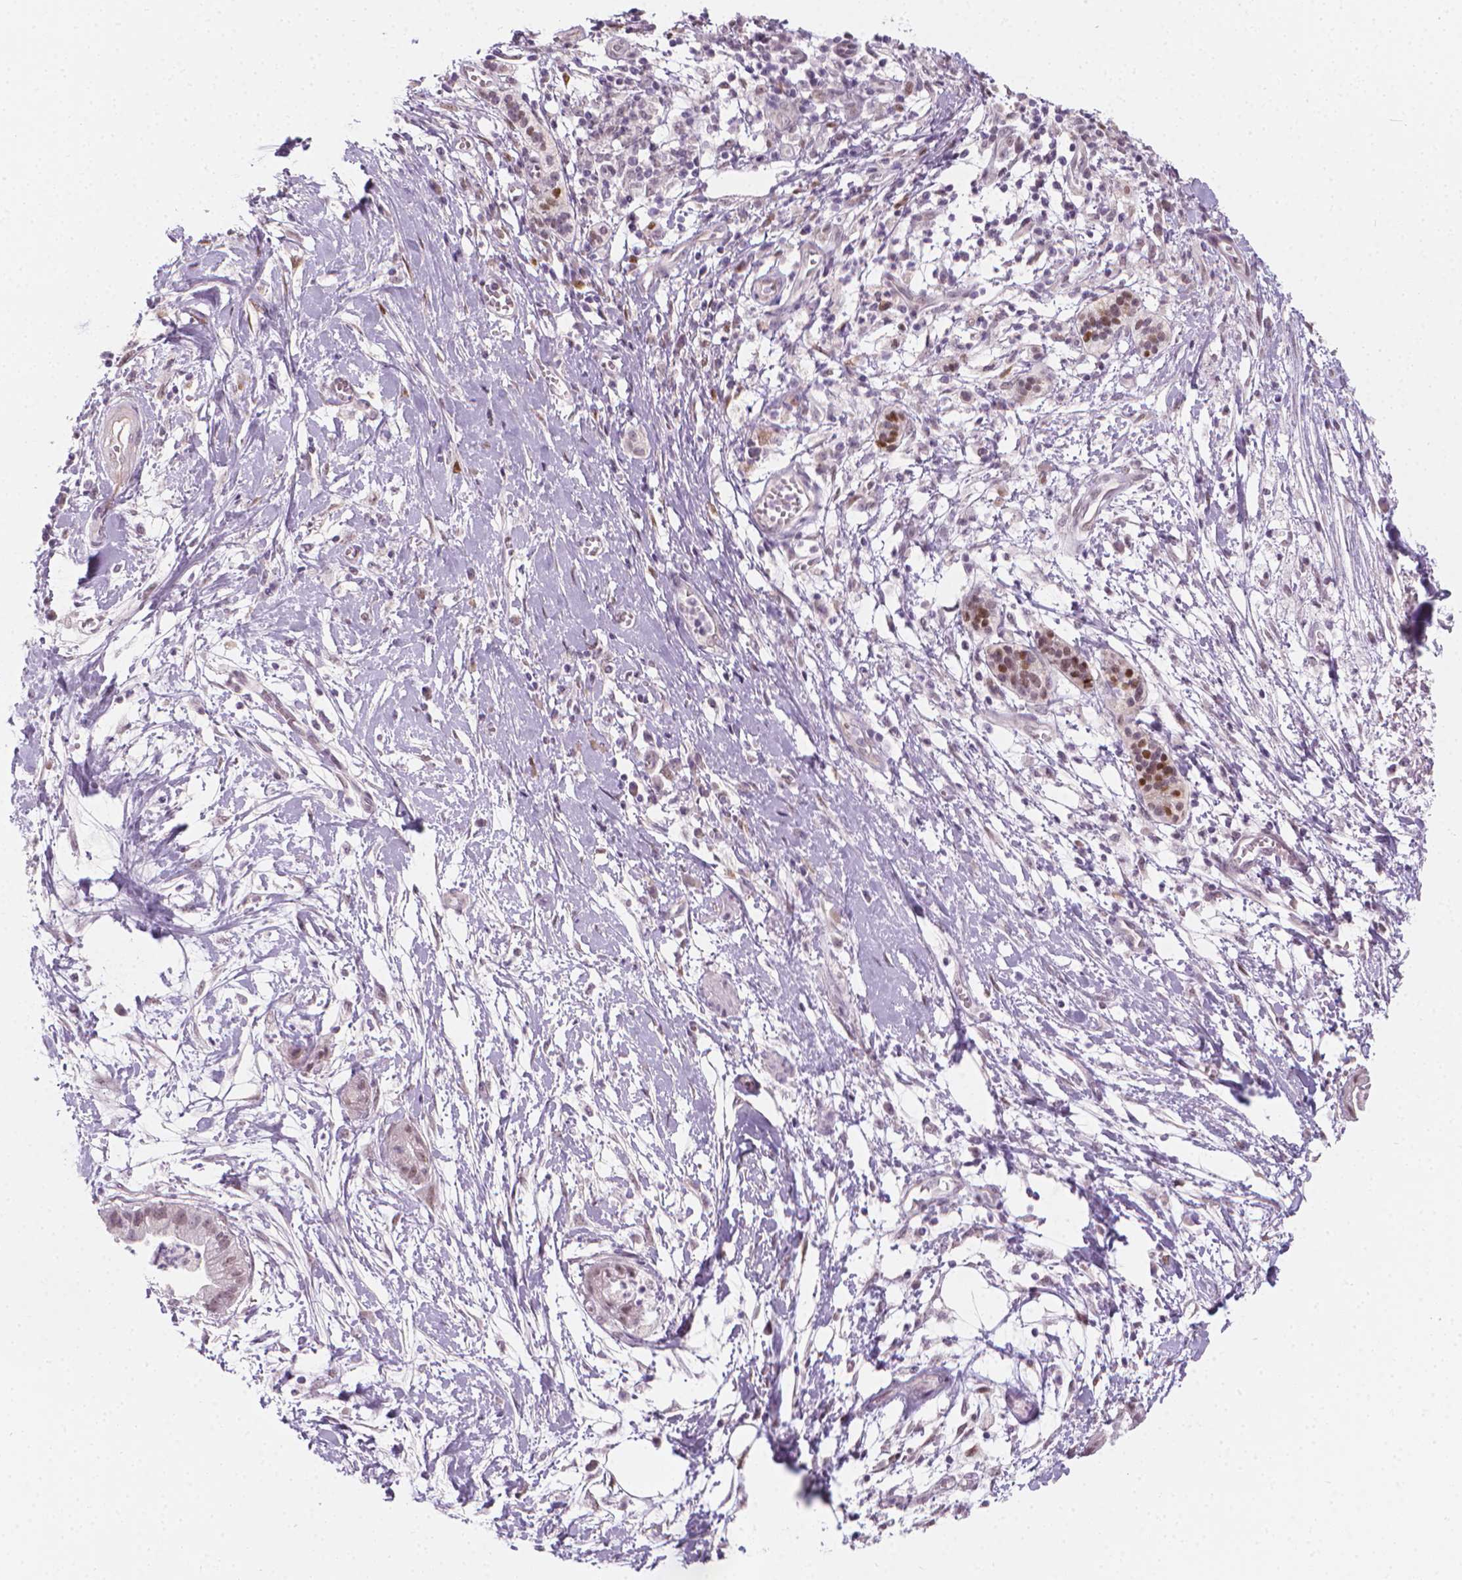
{"staining": {"intensity": "weak", "quantity": "<25%", "location": "nuclear"}, "tissue": "pancreatic cancer", "cell_type": "Tumor cells", "image_type": "cancer", "snomed": [{"axis": "morphology", "description": "Normal tissue, NOS"}, {"axis": "morphology", "description": "Adenocarcinoma, NOS"}, {"axis": "topography", "description": "Lymph node"}, {"axis": "topography", "description": "Pancreas"}], "caption": "This is a image of immunohistochemistry (IHC) staining of pancreatic cancer, which shows no expression in tumor cells.", "gene": "CDKN1C", "patient": {"sex": "female", "age": 58}}